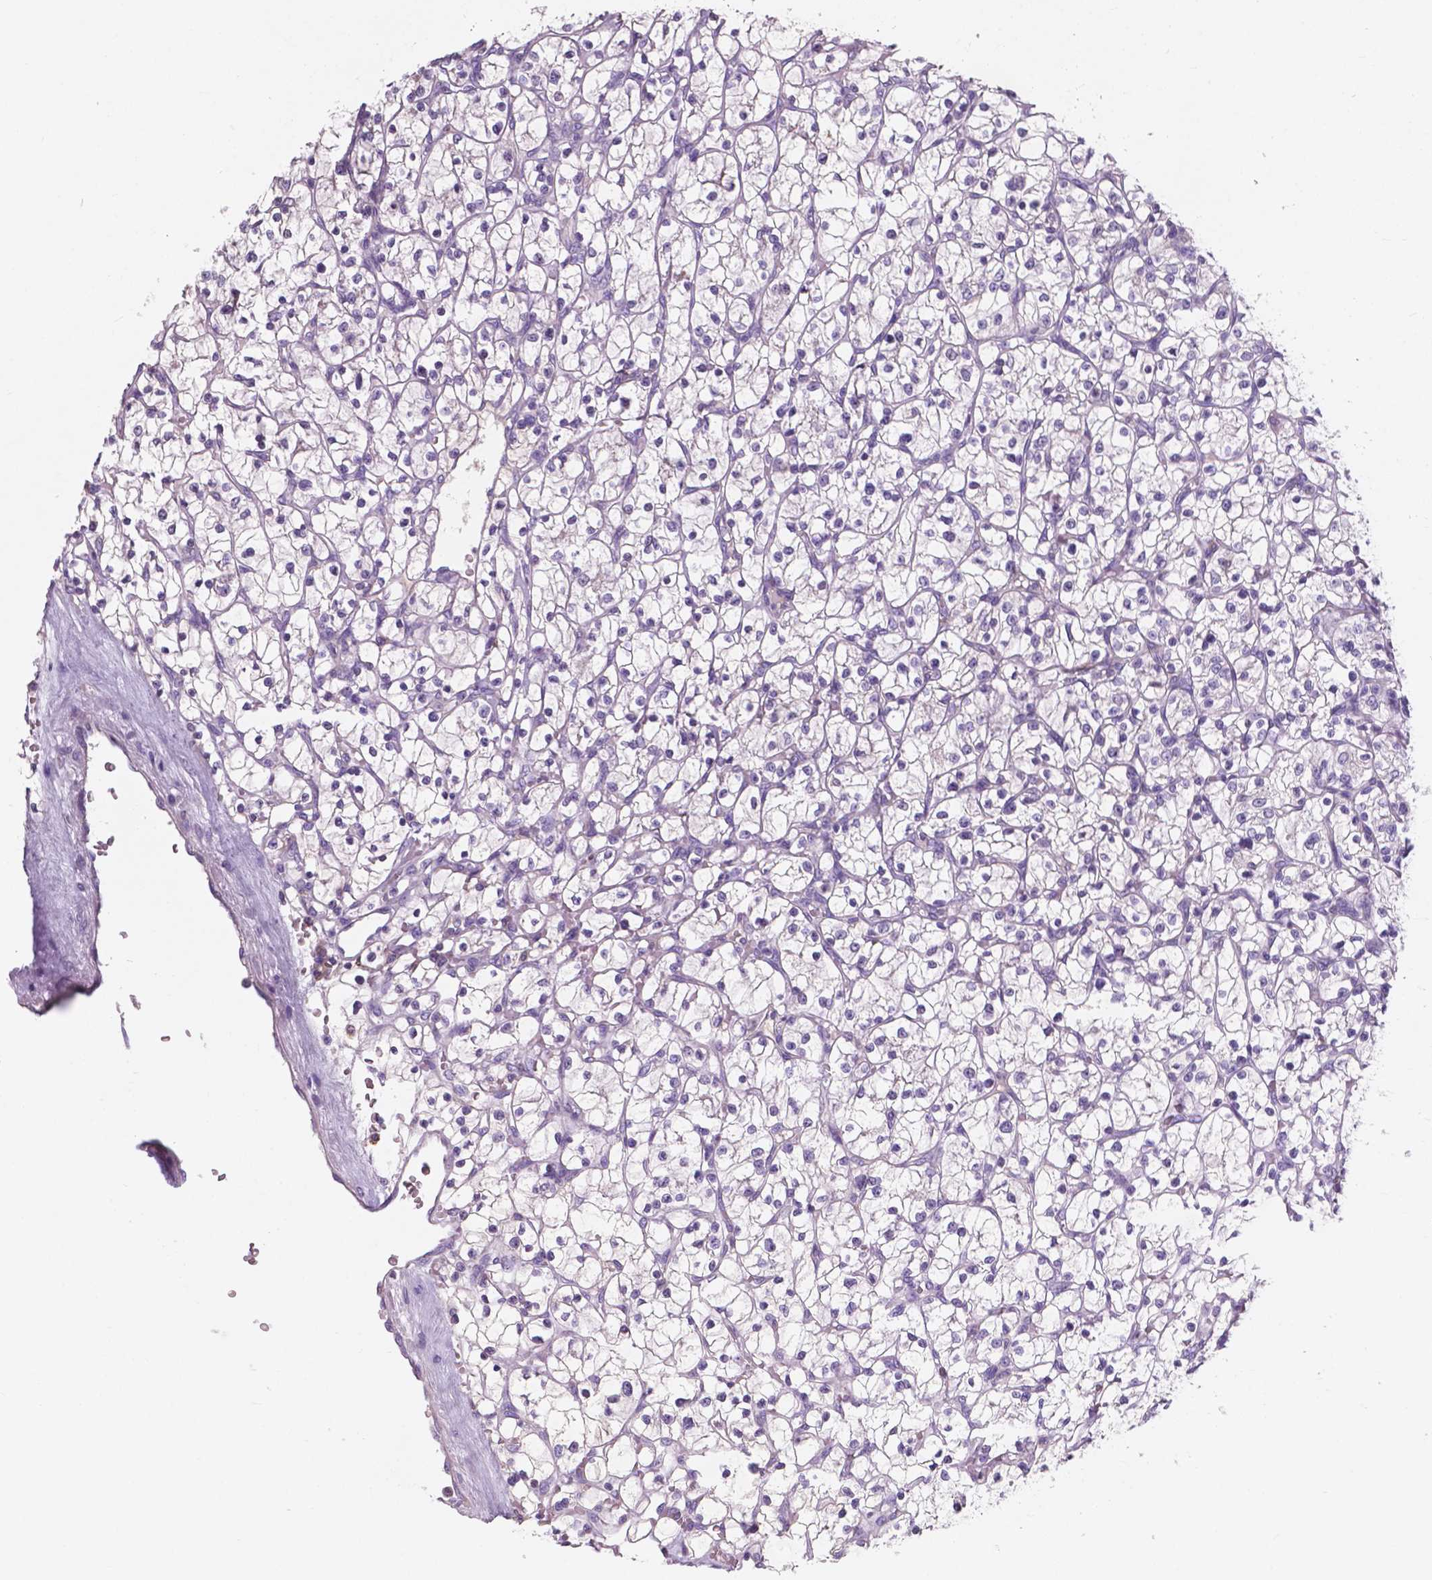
{"staining": {"intensity": "negative", "quantity": "none", "location": "none"}, "tissue": "renal cancer", "cell_type": "Tumor cells", "image_type": "cancer", "snomed": [{"axis": "morphology", "description": "Adenocarcinoma, NOS"}, {"axis": "topography", "description": "Kidney"}], "caption": "Micrograph shows no significant protein staining in tumor cells of renal cancer.", "gene": "IREB2", "patient": {"sex": "female", "age": 64}}